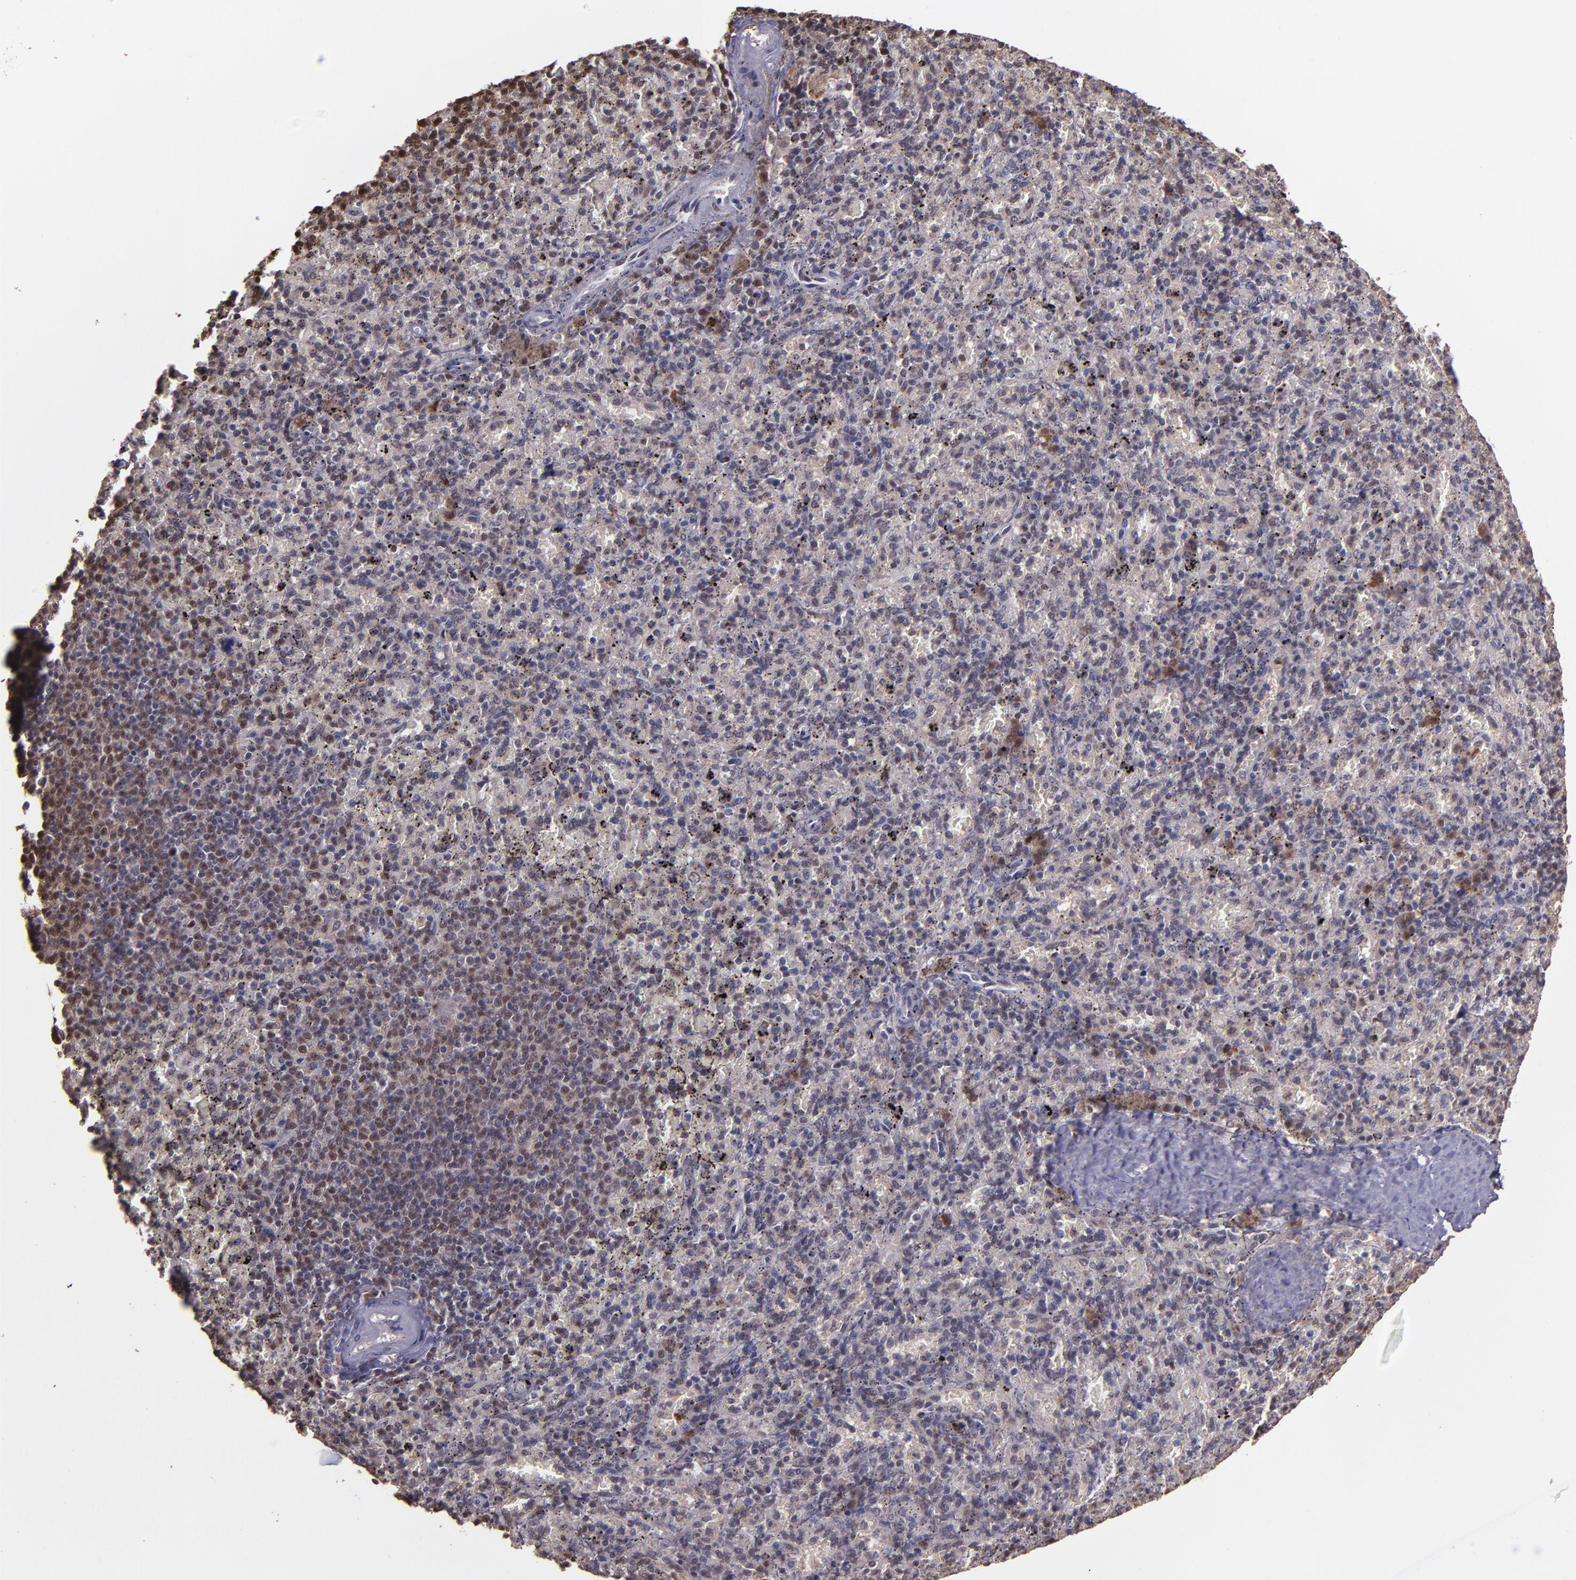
{"staining": {"intensity": "weak", "quantity": "<25%", "location": "cytoplasmic/membranous,nuclear"}, "tissue": "spleen", "cell_type": "Cells in red pulp", "image_type": "normal", "snomed": [{"axis": "morphology", "description": "Normal tissue, NOS"}, {"axis": "topography", "description": "Spleen"}], "caption": "Human spleen stained for a protein using immunohistochemistry demonstrates no staining in cells in red pulp.", "gene": "SERPINF2", "patient": {"sex": "female", "age": 43}}